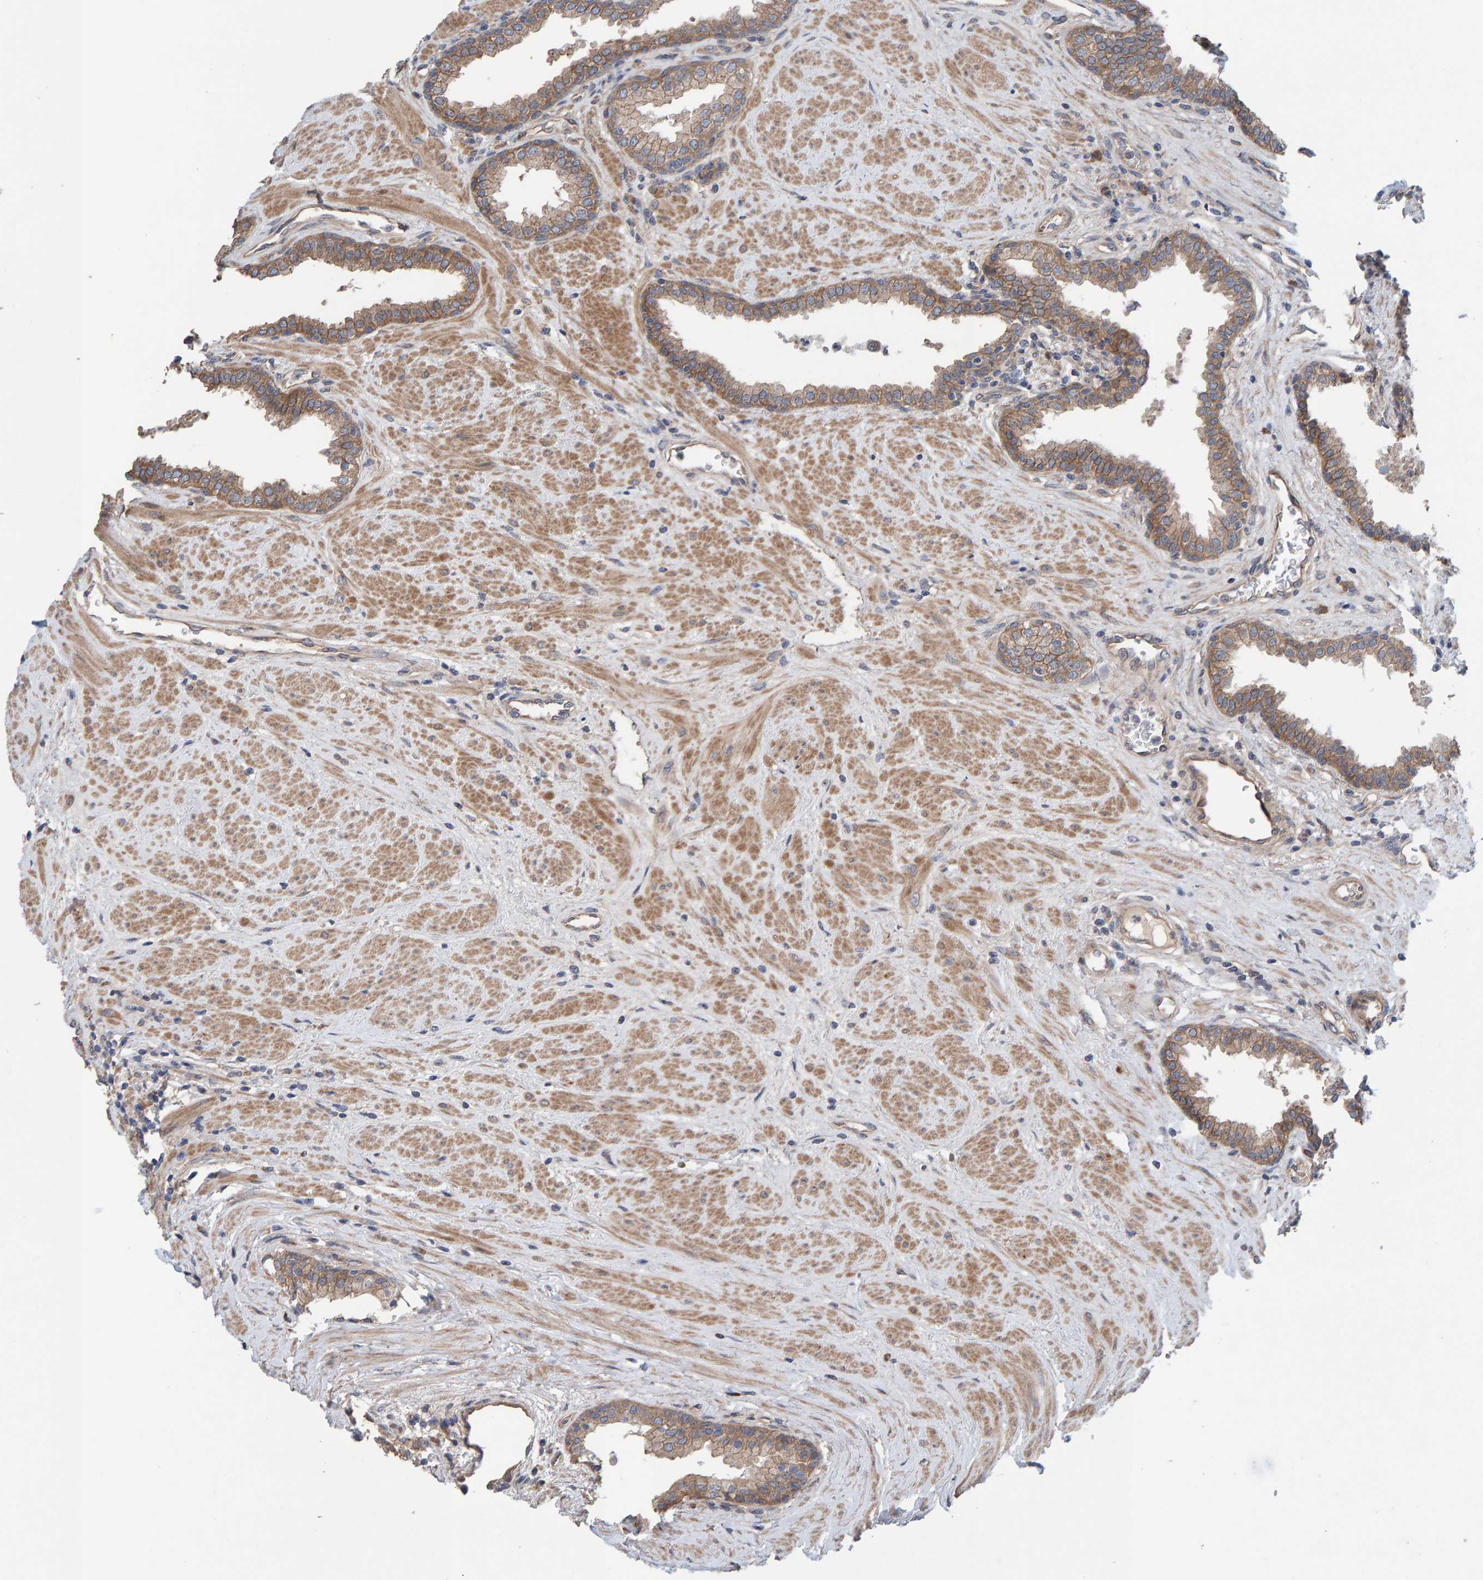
{"staining": {"intensity": "moderate", "quantity": ">75%", "location": "cytoplasmic/membranous"}, "tissue": "prostate", "cell_type": "Glandular cells", "image_type": "normal", "snomed": [{"axis": "morphology", "description": "Normal tissue, NOS"}, {"axis": "topography", "description": "Prostate"}], "caption": "The image reveals staining of normal prostate, revealing moderate cytoplasmic/membranous protein expression (brown color) within glandular cells.", "gene": "LRSAM1", "patient": {"sex": "male", "age": 51}}